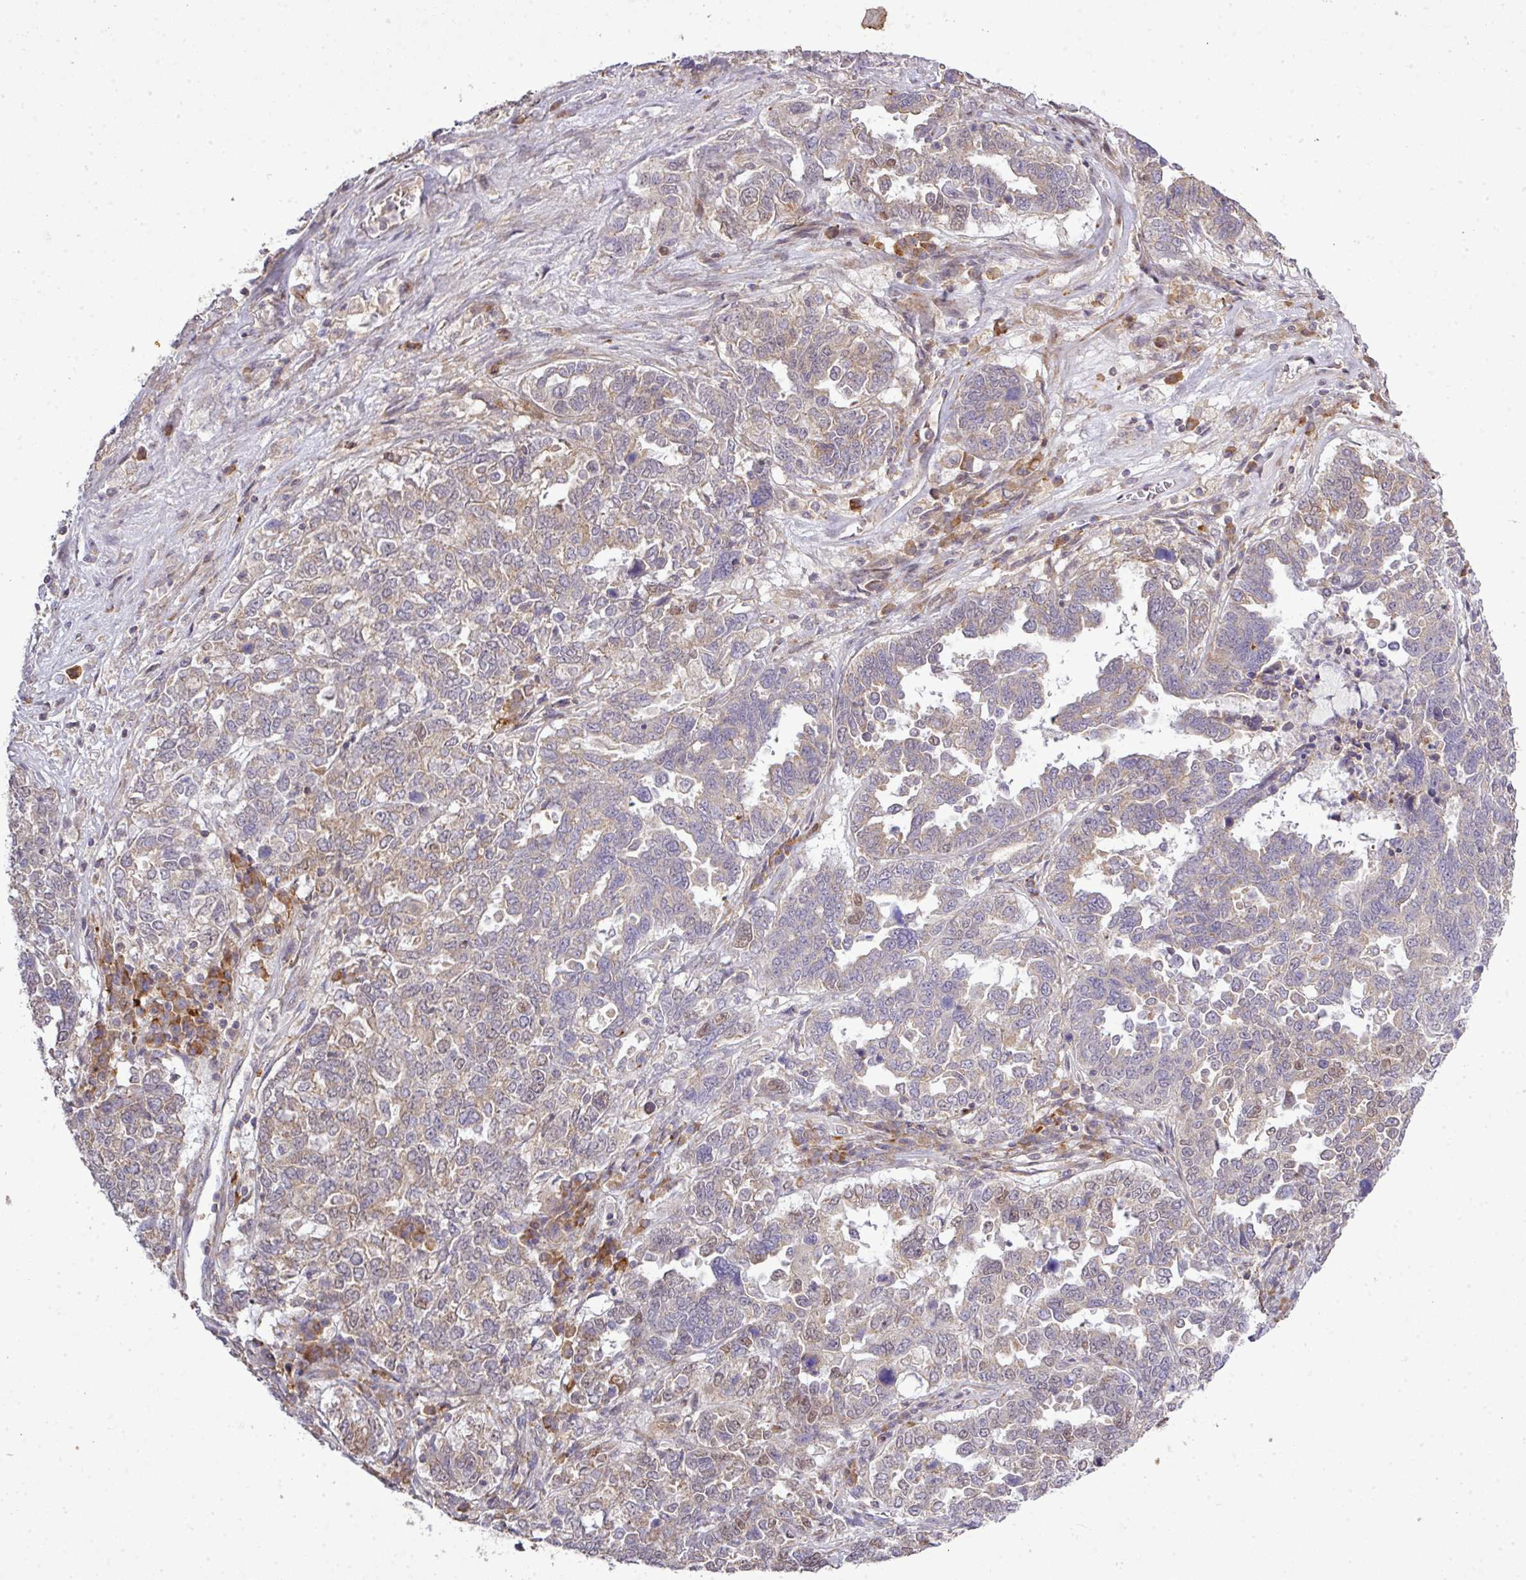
{"staining": {"intensity": "weak", "quantity": "<25%", "location": "cytoplasmic/membranous"}, "tissue": "ovarian cancer", "cell_type": "Tumor cells", "image_type": "cancer", "snomed": [{"axis": "morphology", "description": "Carcinoma, endometroid"}, {"axis": "topography", "description": "Ovary"}], "caption": "Immunohistochemistry (IHC) micrograph of endometroid carcinoma (ovarian) stained for a protein (brown), which displays no staining in tumor cells.", "gene": "TPRA1", "patient": {"sex": "female", "age": 62}}